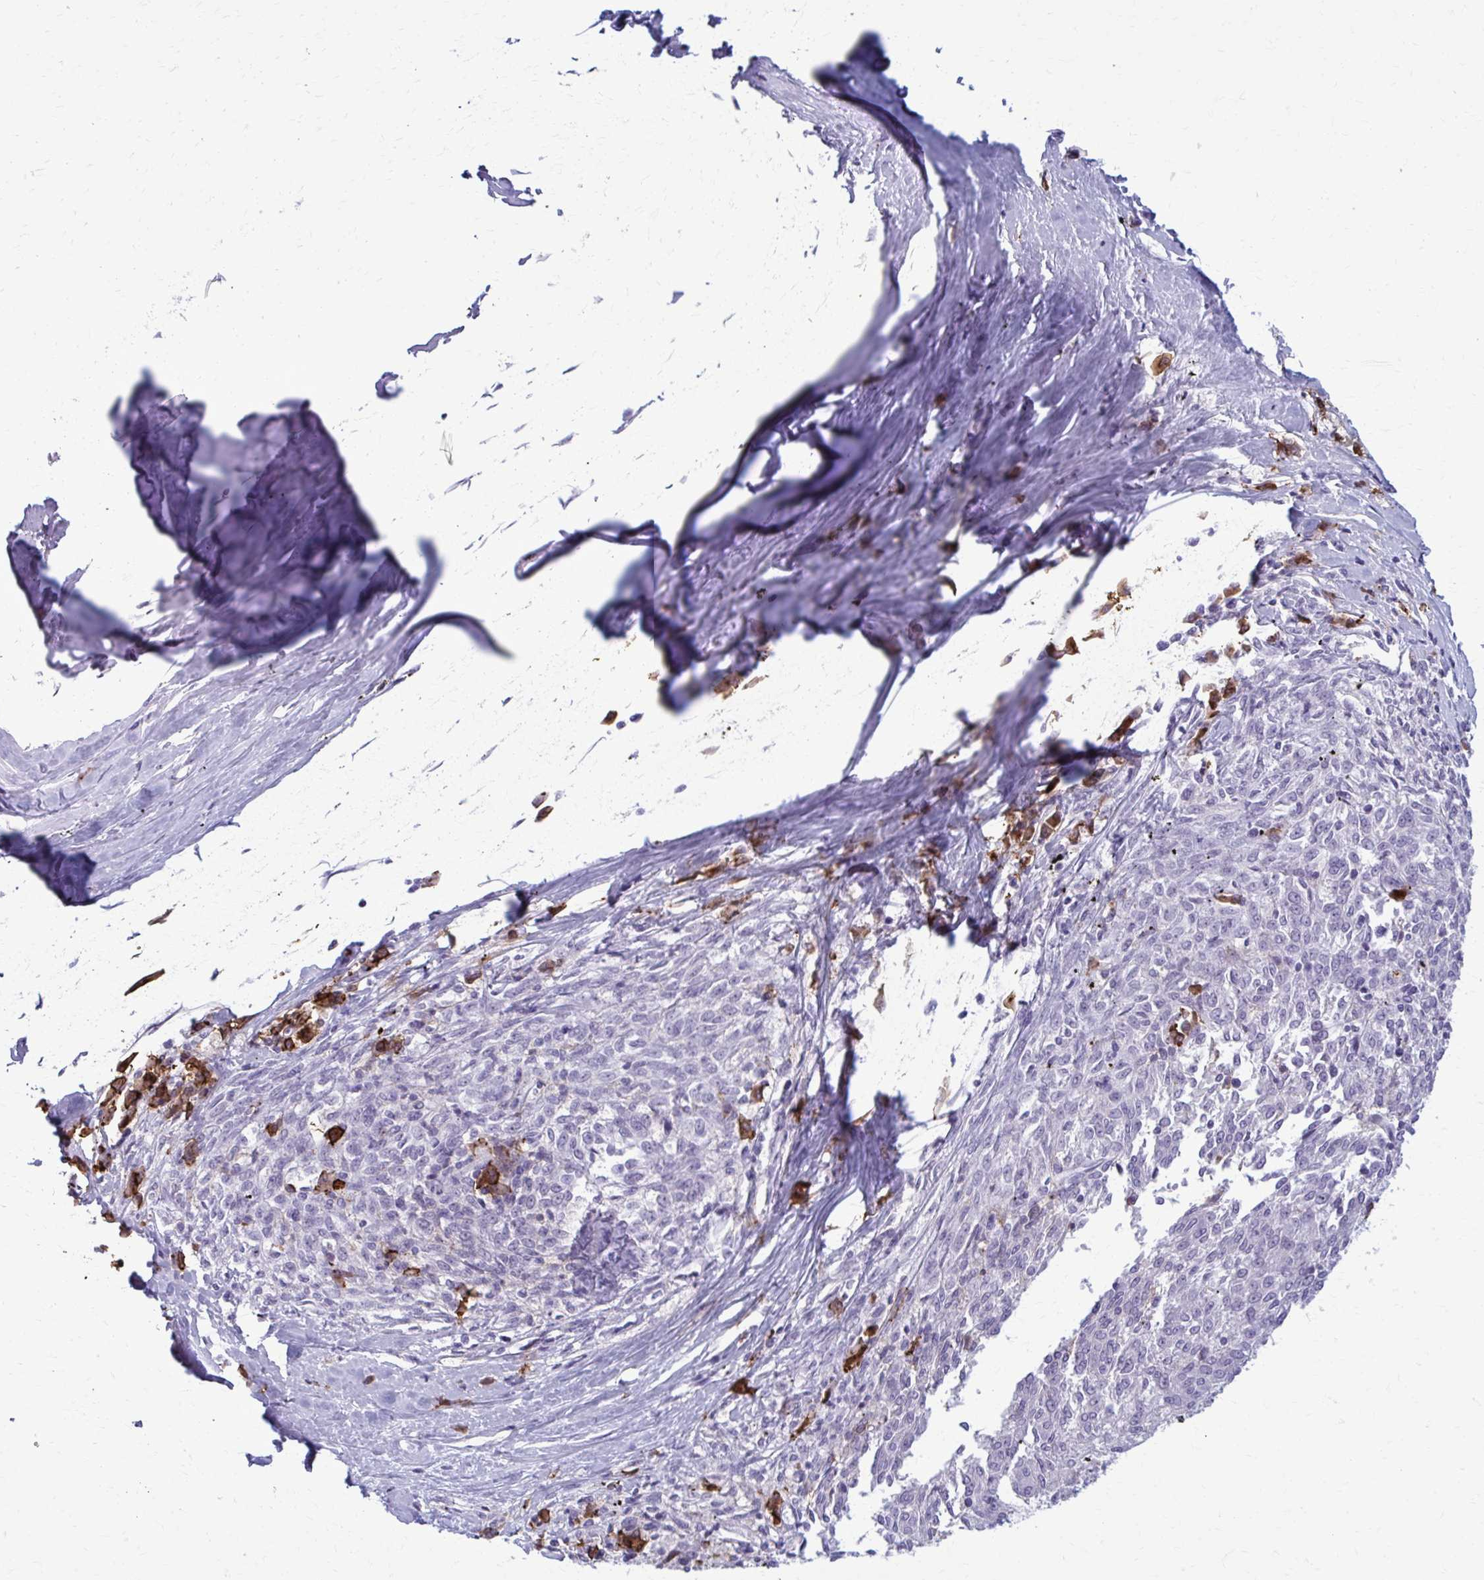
{"staining": {"intensity": "negative", "quantity": "none", "location": "none"}, "tissue": "melanoma", "cell_type": "Tumor cells", "image_type": "cancer", "snomed": [{"axis": "morphology", "description": "Malignant melanoma, NOS"}, {"axis": "topography", "description": "Skin"}], "caption": "This is an IHC photomicrograph of human melanoma. There is no staining in tumor cells.", "gene": "CD38", "patient": {"sex": "female", "age": 72}}